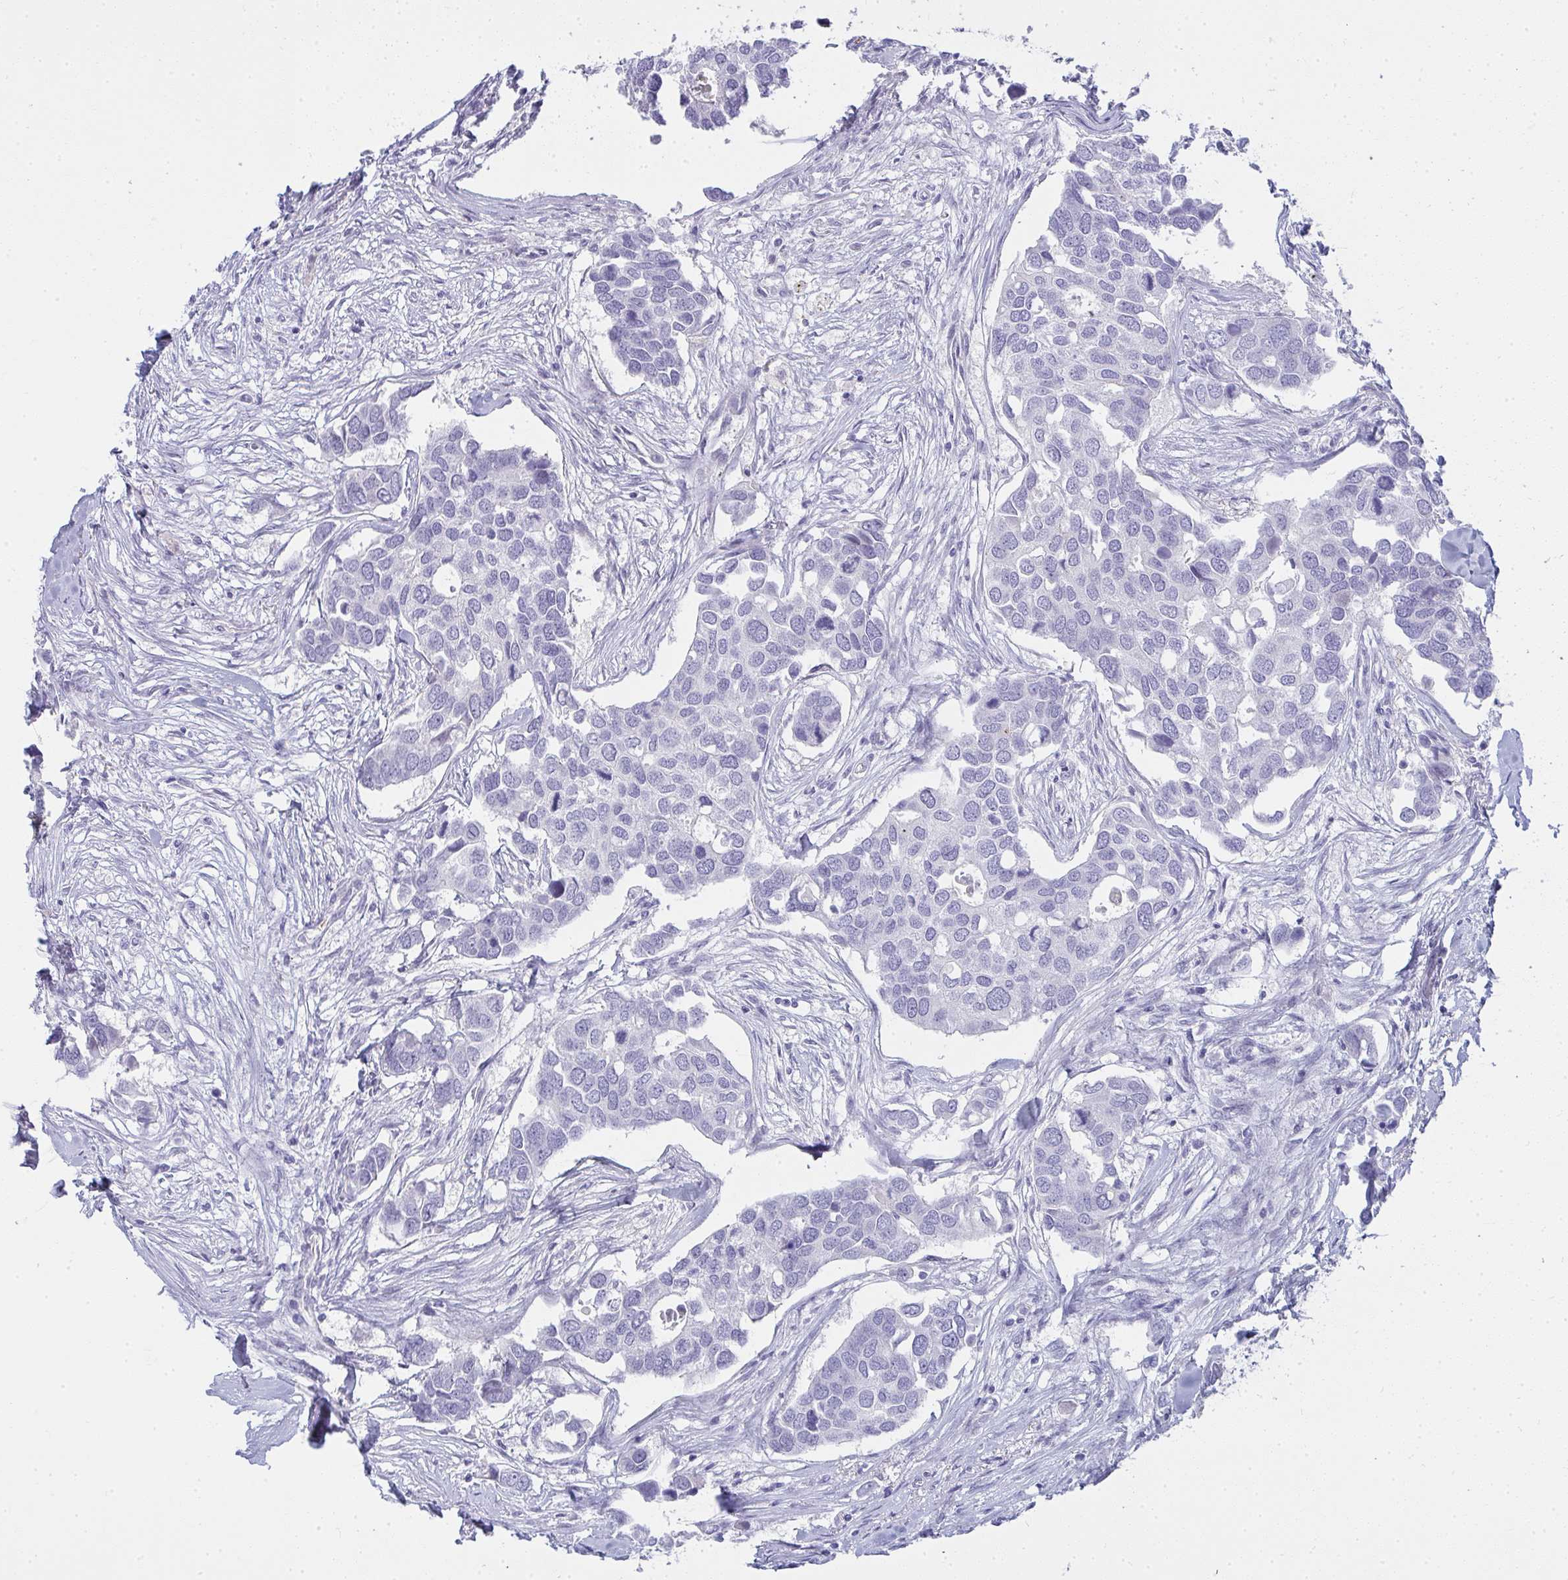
{"staining": {"intensity": "negative", "quantity": "none", "location": "none"}, "tissue": "breast cancer", "cell_type": "Tumor cells", "image_type": "cancer", "snomed": [{"axis": "morphology", "description": "Duct carcinoma"}, {"axis": "topography", "description": "Breast"}], "caption": "The image displays no significant positivity in tumor cells of breast cancer.", "gene": "ZNF182", "patient": {"sex": "female", "age": 83}}